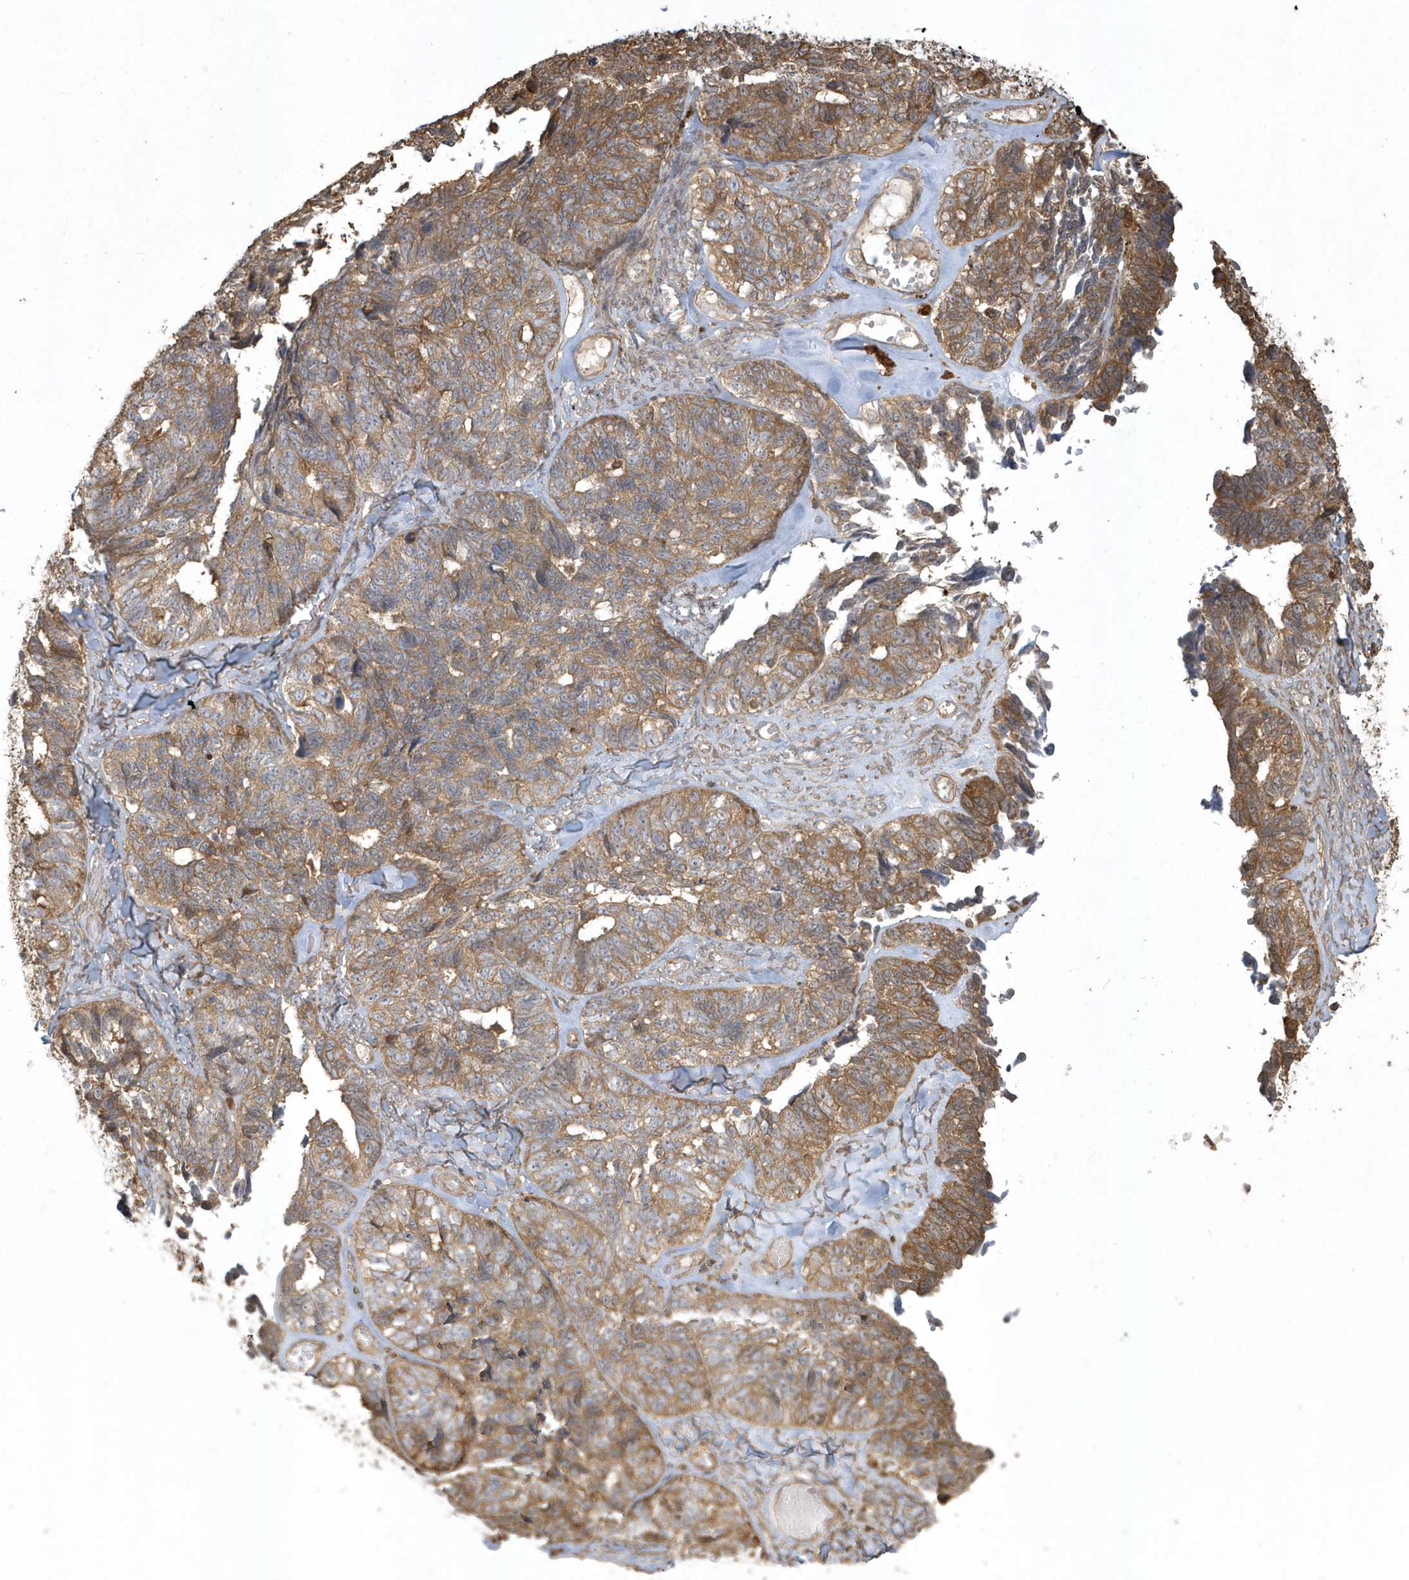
{"staining": {"intensity": "moderate", "quantity": ">75%", "location": "cytoplasmic/membranous"}, "tissue": "ovarian cancer", "cell_type": "Tumor cells", "image_type": "cancer", "snomed": [{"axis": "morphology", "description": "Cystadenocarcinoma, serous, NOS"}, {"axis": "topography", "description": "Ovary"}], "caption": "Immunohistochemistry of serous cystadenocarcinoma (ovarian) exhibits medium levels of moderate cytoplasmic/membranous expression in approximately >75% of tumor cells.", "gene": "HNMT", "patient": {"sex": "female", "age": 79}}